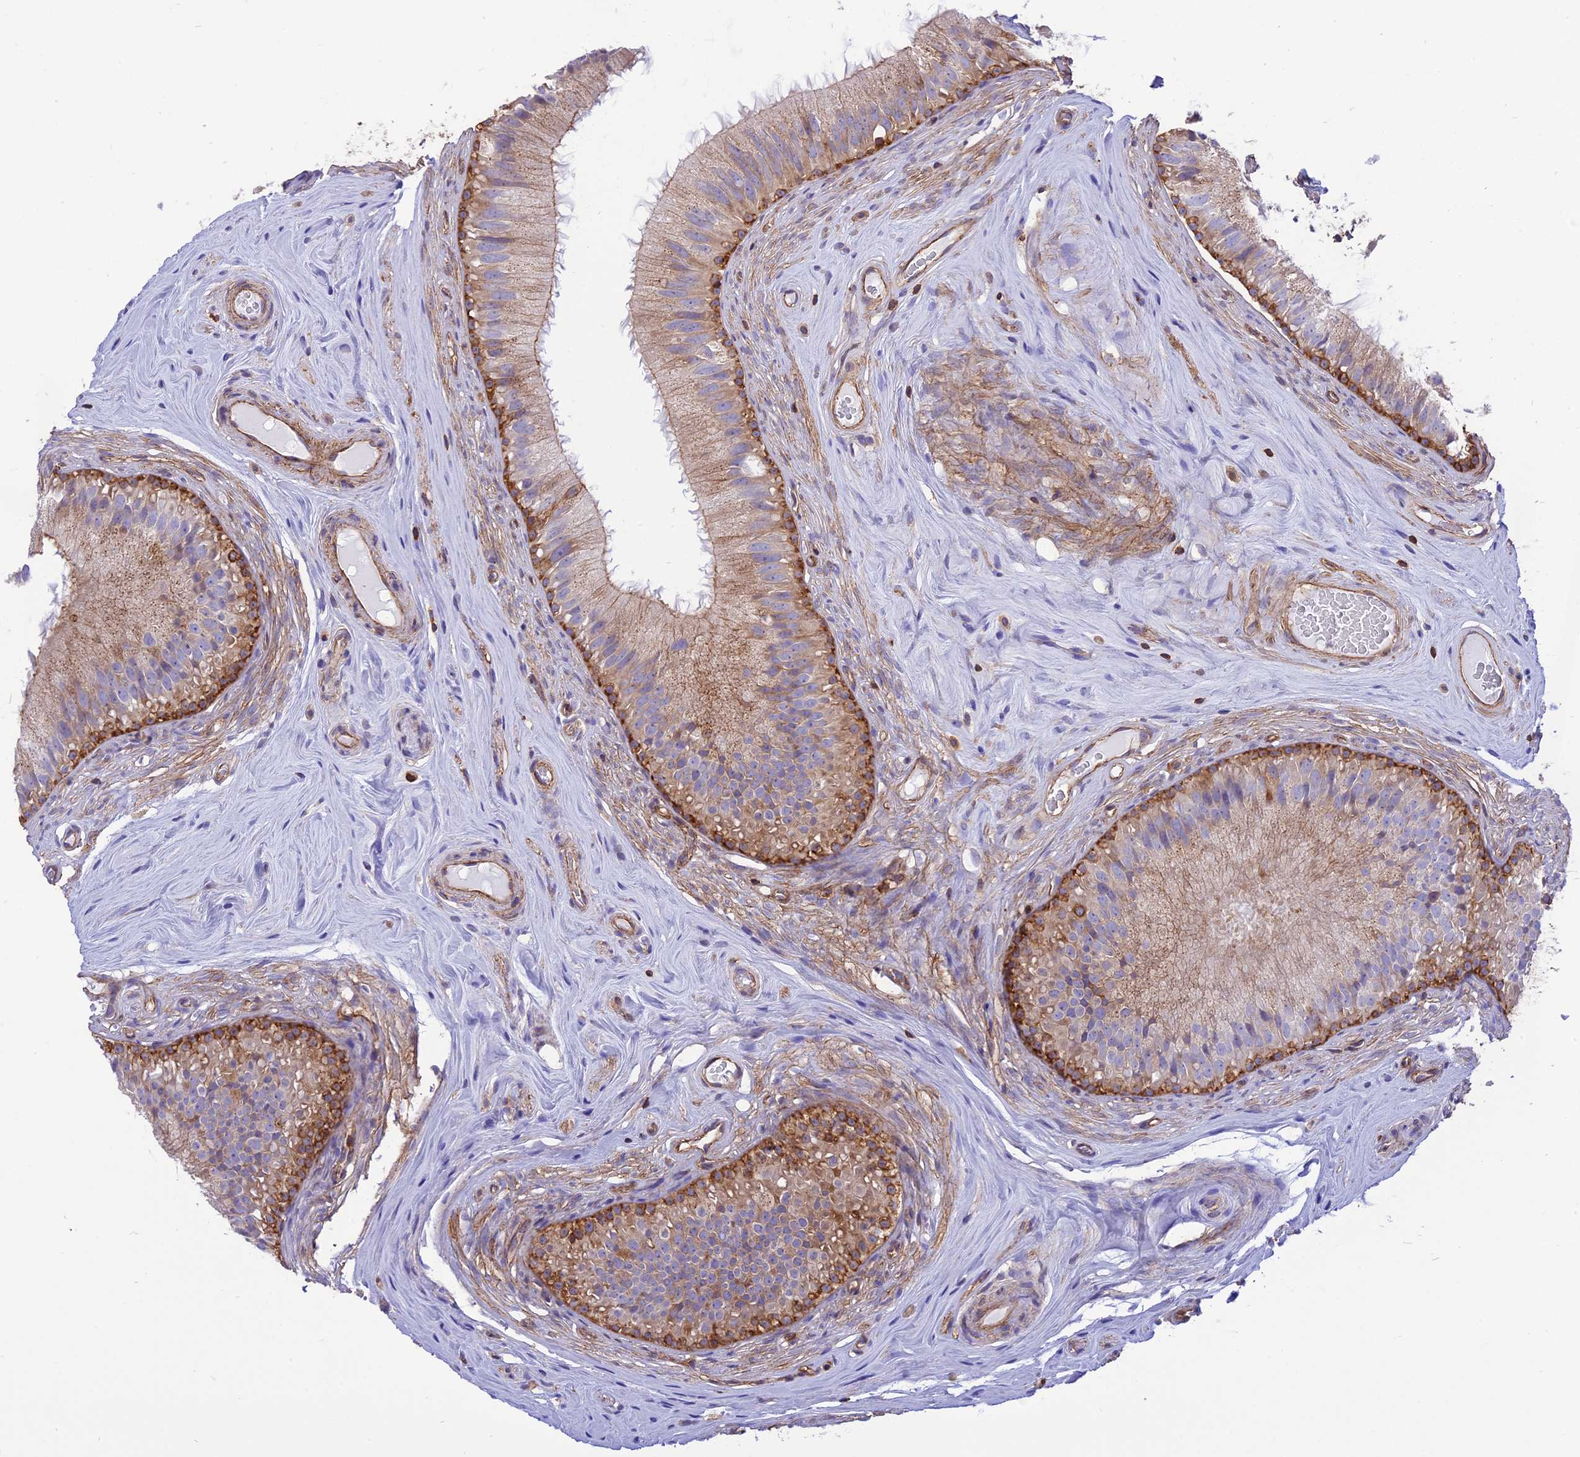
{"staining": {"intensity": "strong", "quantity": "<25%", "location": "cytoplasmic/membranous"}, "tissue": "epididymis", "cell_type": "Glandular cells", "image_type": "normal", "snomed": [{"axis": "morphology", "description": "Normal tissue, NOS"}, {"axis": "topography", "description": "Epididymis"}], "caption": "DAB (3,3'-diaminobenzidine) immunohistochemical staining of unremarkable human epididymis displays strong cytoplasmic/membranous protein positivity in about <25% of glandular cells. (brown staining indicates protein expression, while blue staining denotes nuclei).", "gene": "SEPTIN9", "patient": {"sex": "male", "age": 45}}